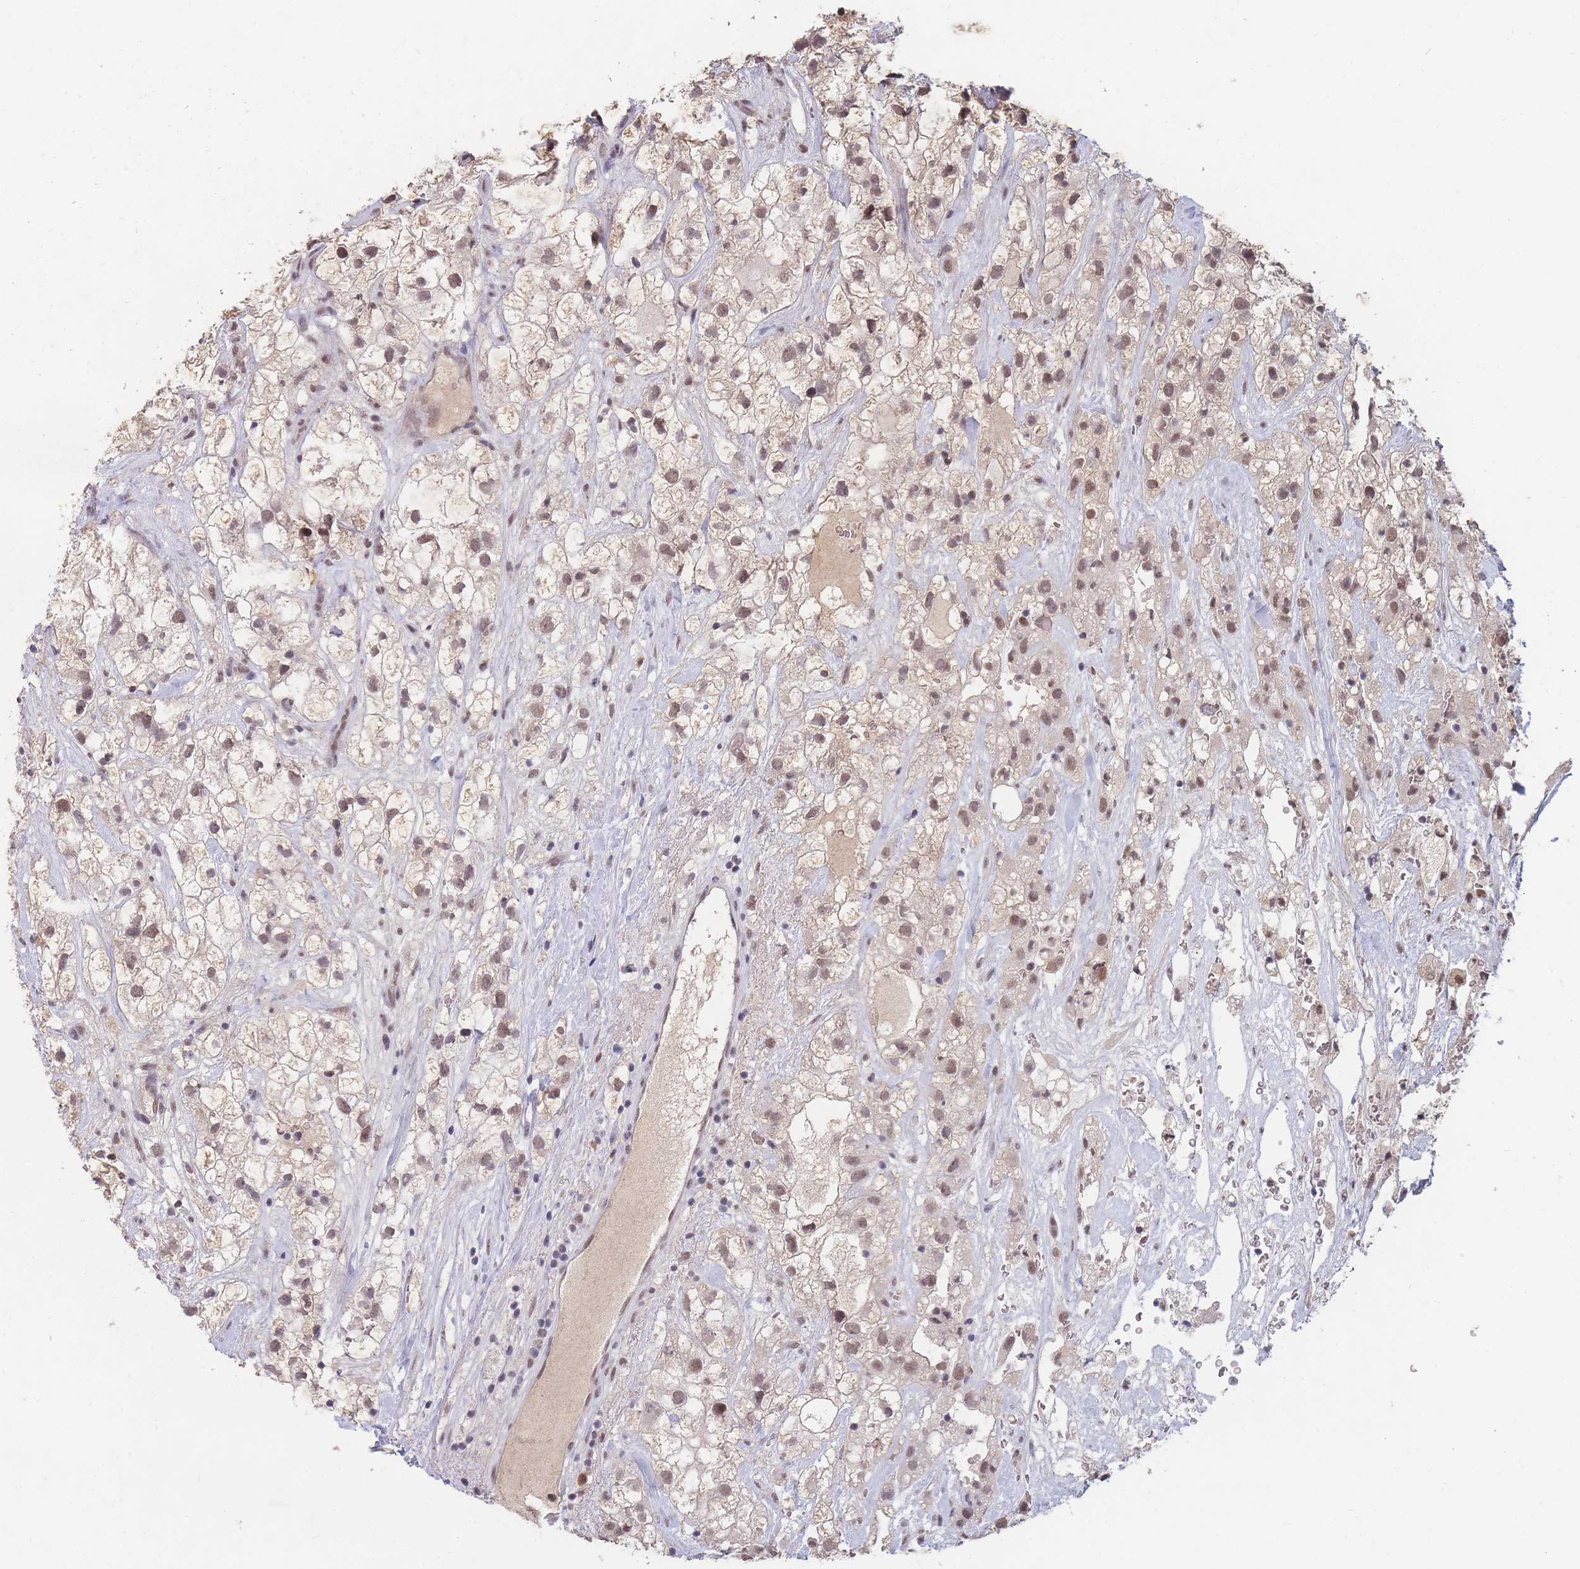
{"staining": {"intensity": "weak", "quantity": ">75%", "location": "nuclear"}, "tissue": "renal cancer", "cell_type": "Tumor cells", "image_type": "cancer", "snomed": [{"axis": "morphology", "description": "Adenocarcinoma, NOS"}, {"axis": "topography", "description": "Kidney"}], "caption": "About >75% of tumor cells in renal adenocarcinoma display weak nuclear protein staining as visualized by brown immunohistochemical staining.", "gene": "SNRPA1", "patient": {"sex": "male", "age": 59}}